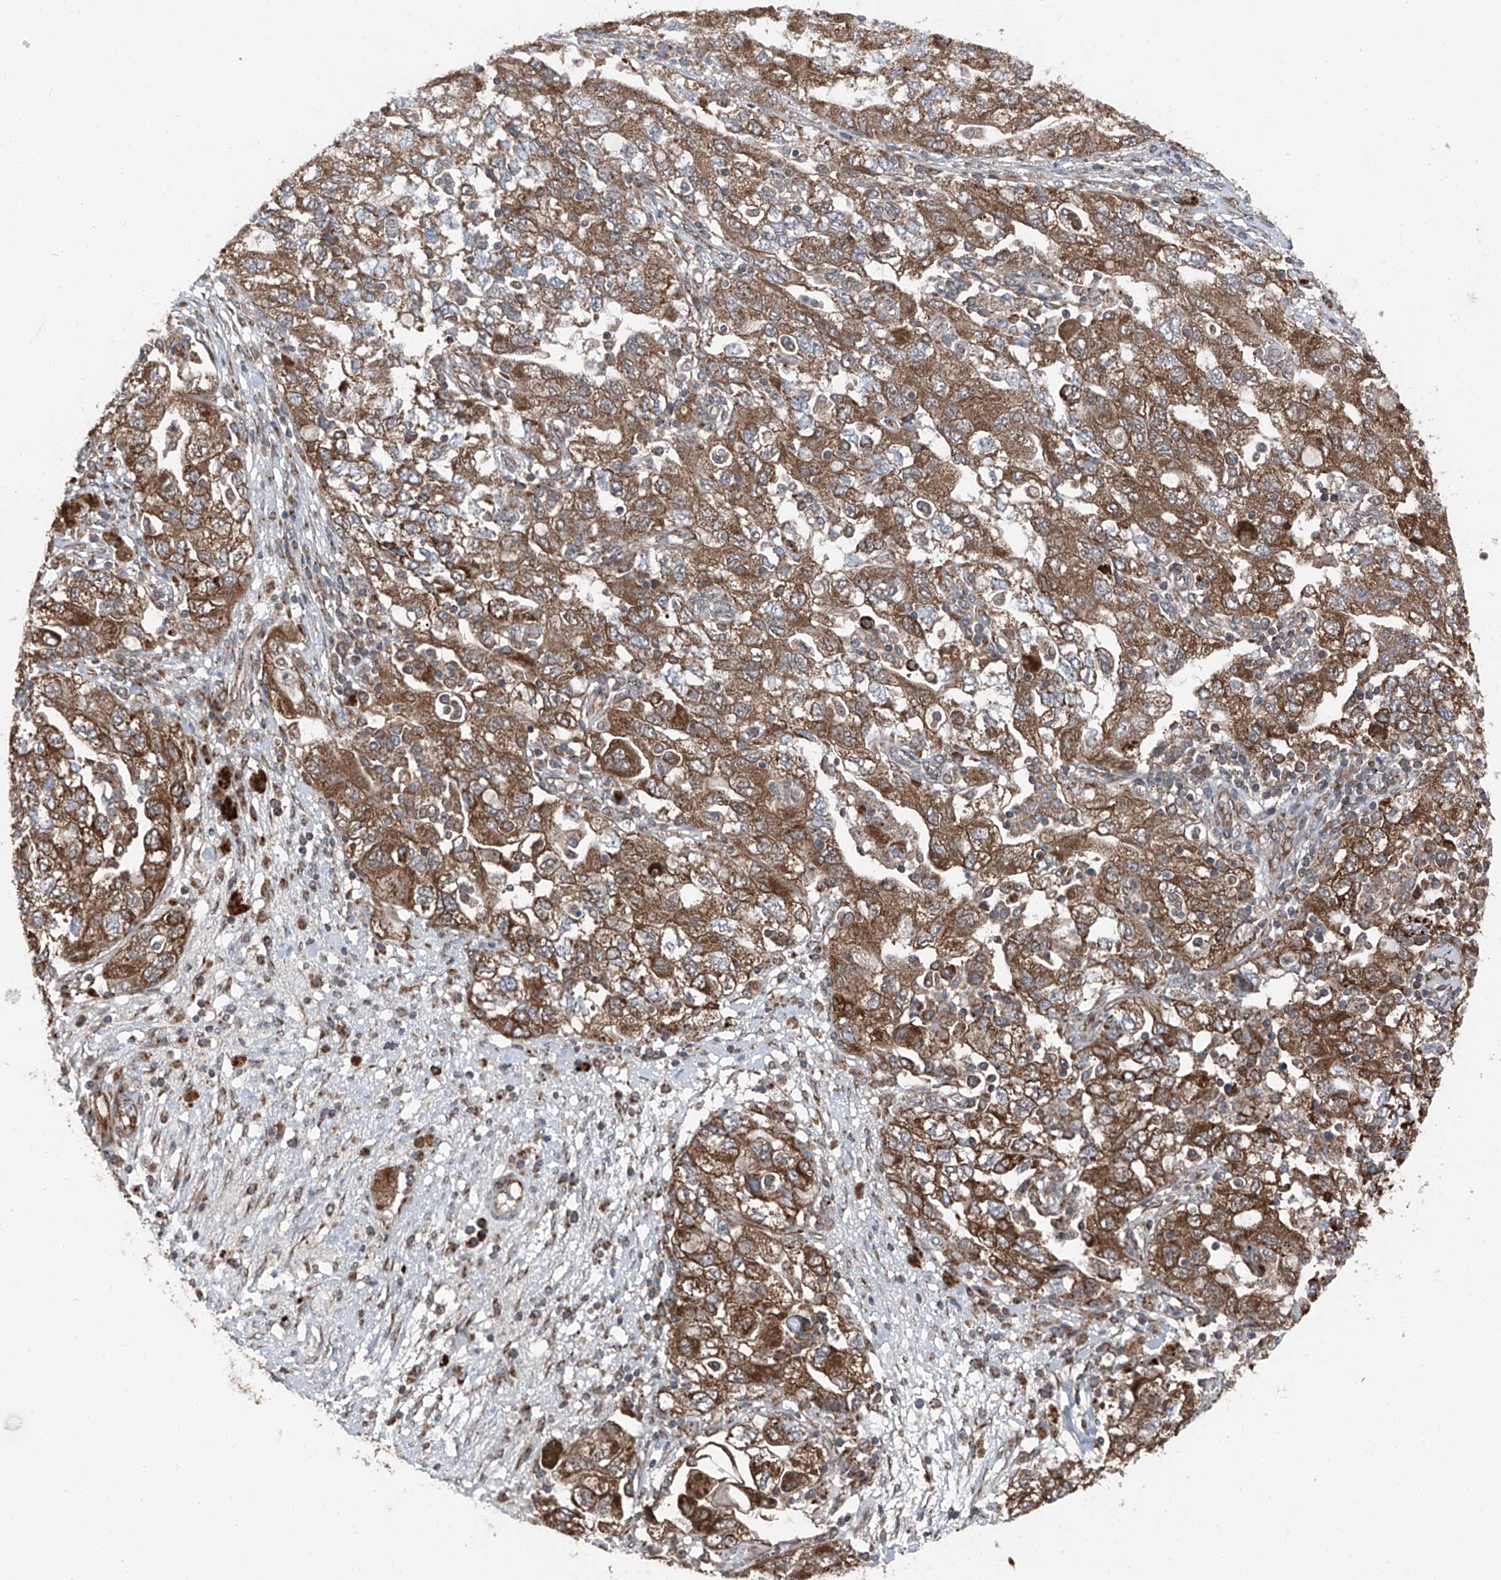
{"staining": {"intensity": "strong", "quantity": ">75%", "location": "cytoplasmic/membranous"}, "tissue": "ovarian cancer", "cell_type": "Tumor cells", "image_type": "cancer", "snomed": [{"axis": "morphology", "description": "Carcinoma, NOS"}, {"axis": "morphology", "description": "Cystadenocarcinoma, serous, NOS"}, {"axis": "topography", "description": "Ovary"}], "caption": "Ovarian cancer (serous cystadenocarcinoma) stained for a protein (brown) demonstrates strong cytoplasmic/membranous positive expression in about >75% of tumor cells.", "gene": "LIMK1", "patient": {"sex": "female", "age": 69}}